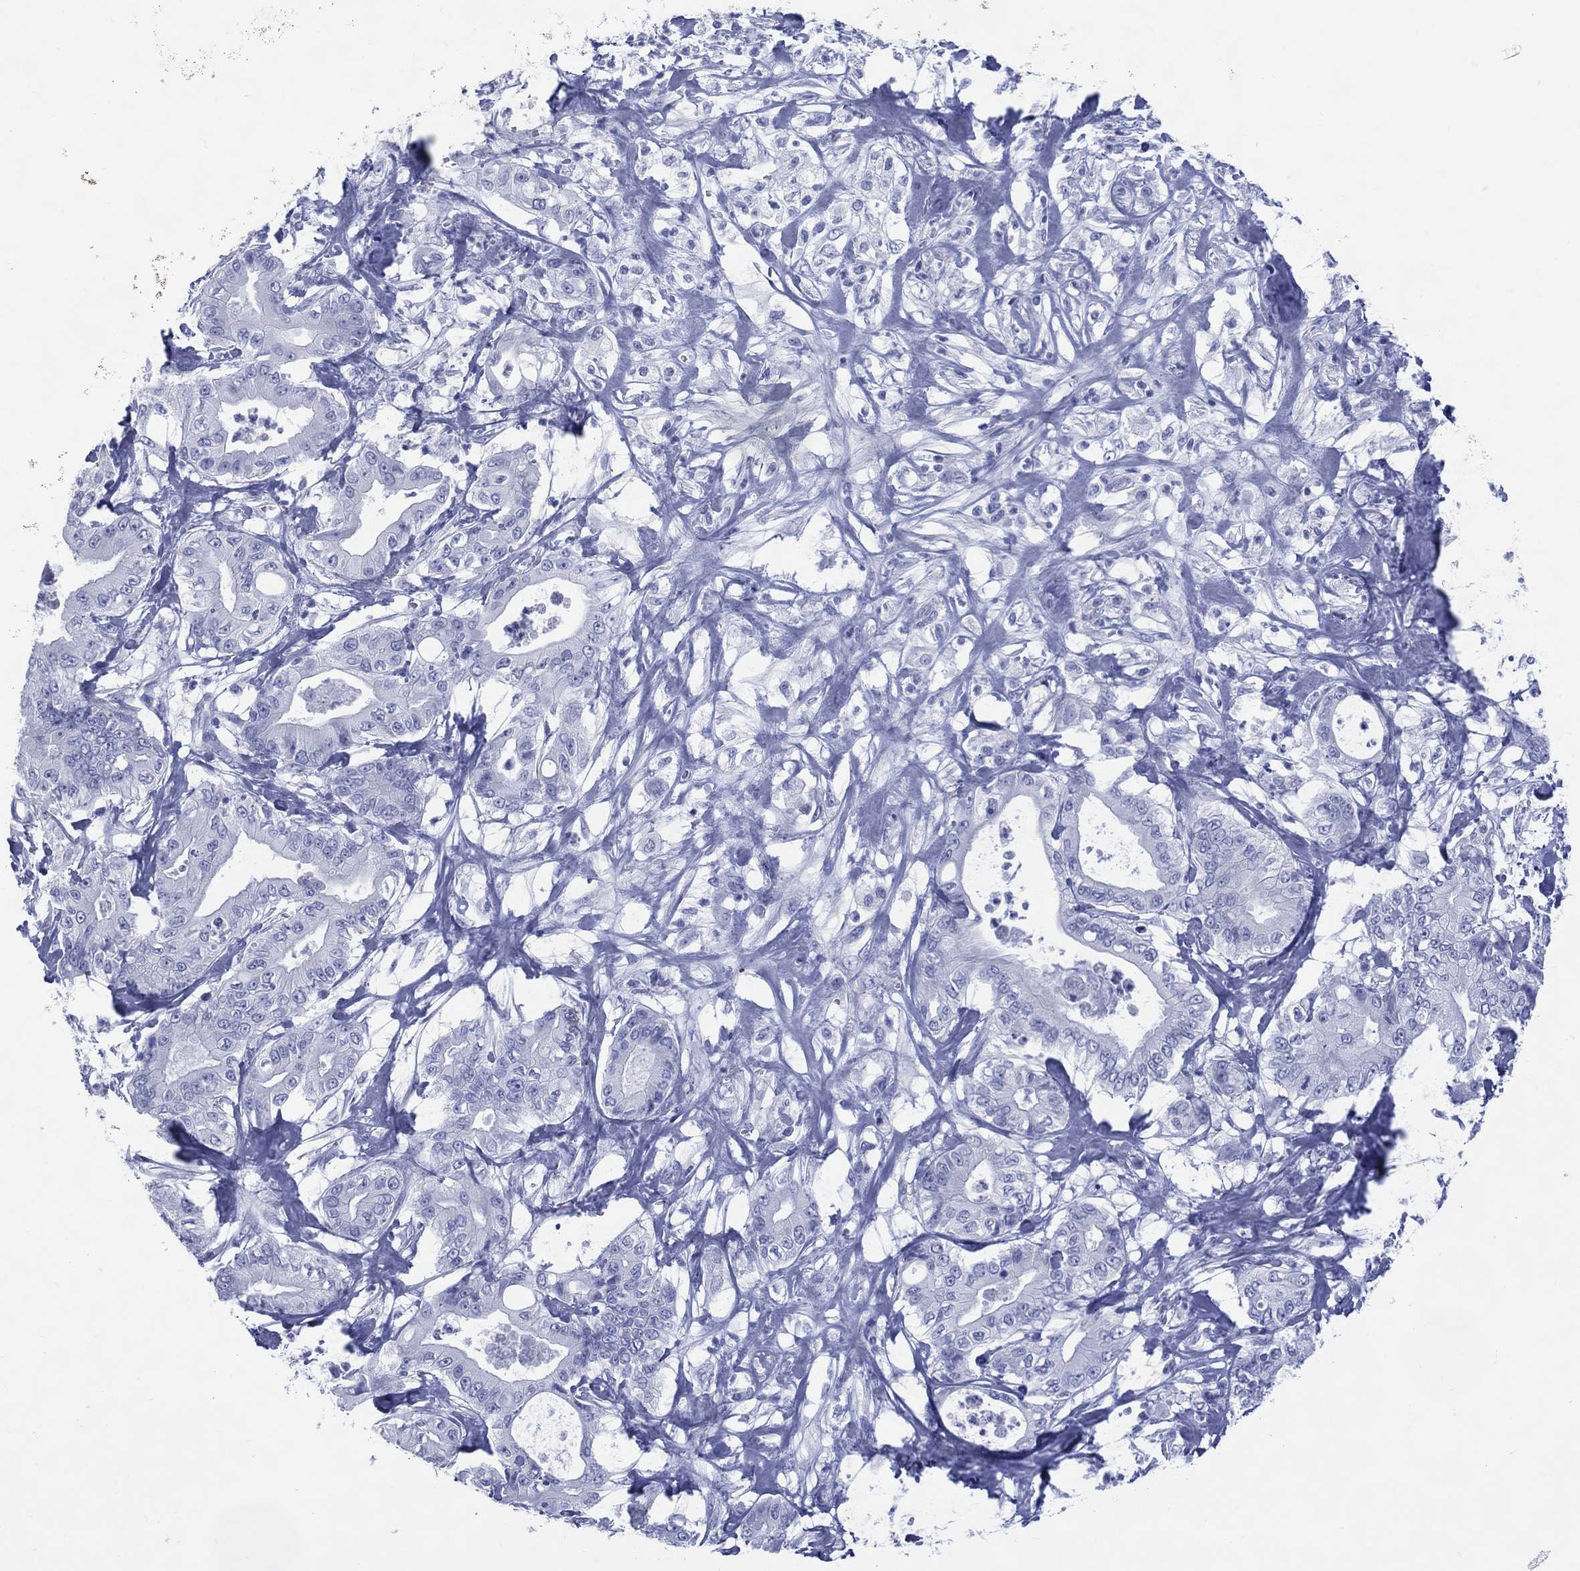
{"staining": {"intensity": "negative", "quantity": "none", "location": "none"}, "tissue": "pancreatic cancer", "cell_type": "Tumor cells", "image_type": "cancer", "snomed": [{"axis": "morphology", "description": "Adenocarcinoma, NOS"}, {"axis": "topography", "description": "Pancreas"}], "caption": "Immunohistochemistry micrograph of human adenocarcinoma (pancreatic) stained for a protein (brown), which demonstrates no staining in tumor cells.", "gene": "LRRD1", "patient": {"sex": "male", "age": 71}}